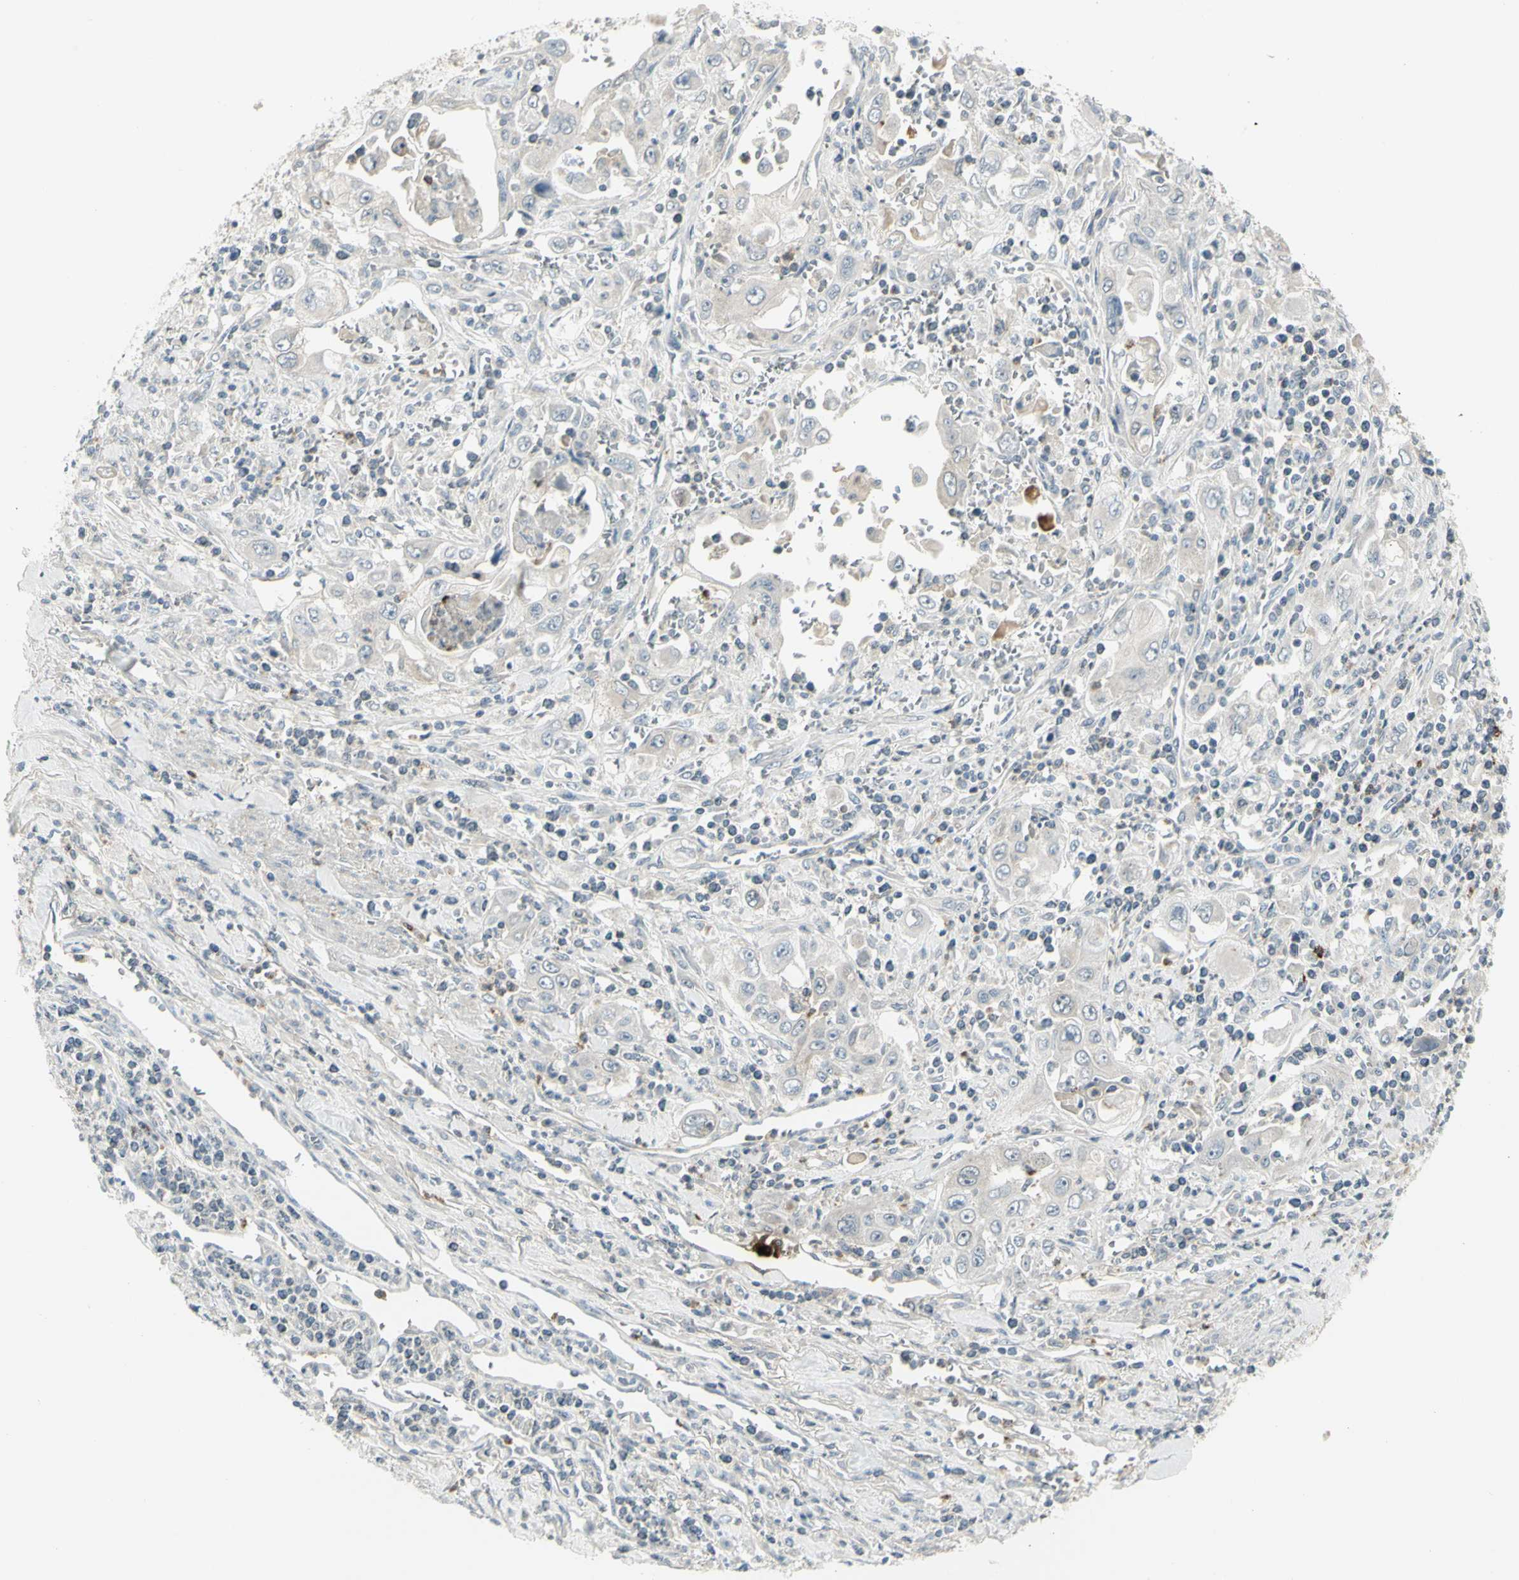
{"staining": {"intensity": "negative", "quantity": "none", "location": "none"}, "tissue": "pancreatic cancer", "cell_type": "Tumor cells", "image_type": "cancer", "snomed": [{"axis": "morphology", "description": "Adenocarcinoma, NOS"}, {"axis": "topography", "description": "Pancreas"}], "caption": "An IHC histopathology image of pancreatic cancer (adenocarcinoma) is shown. There is no staining in tumor cells of pancreatic cancer (adenocarcinoma).", "gene": "CCNB2", "patient": {"sex": "male", "age": 70}}